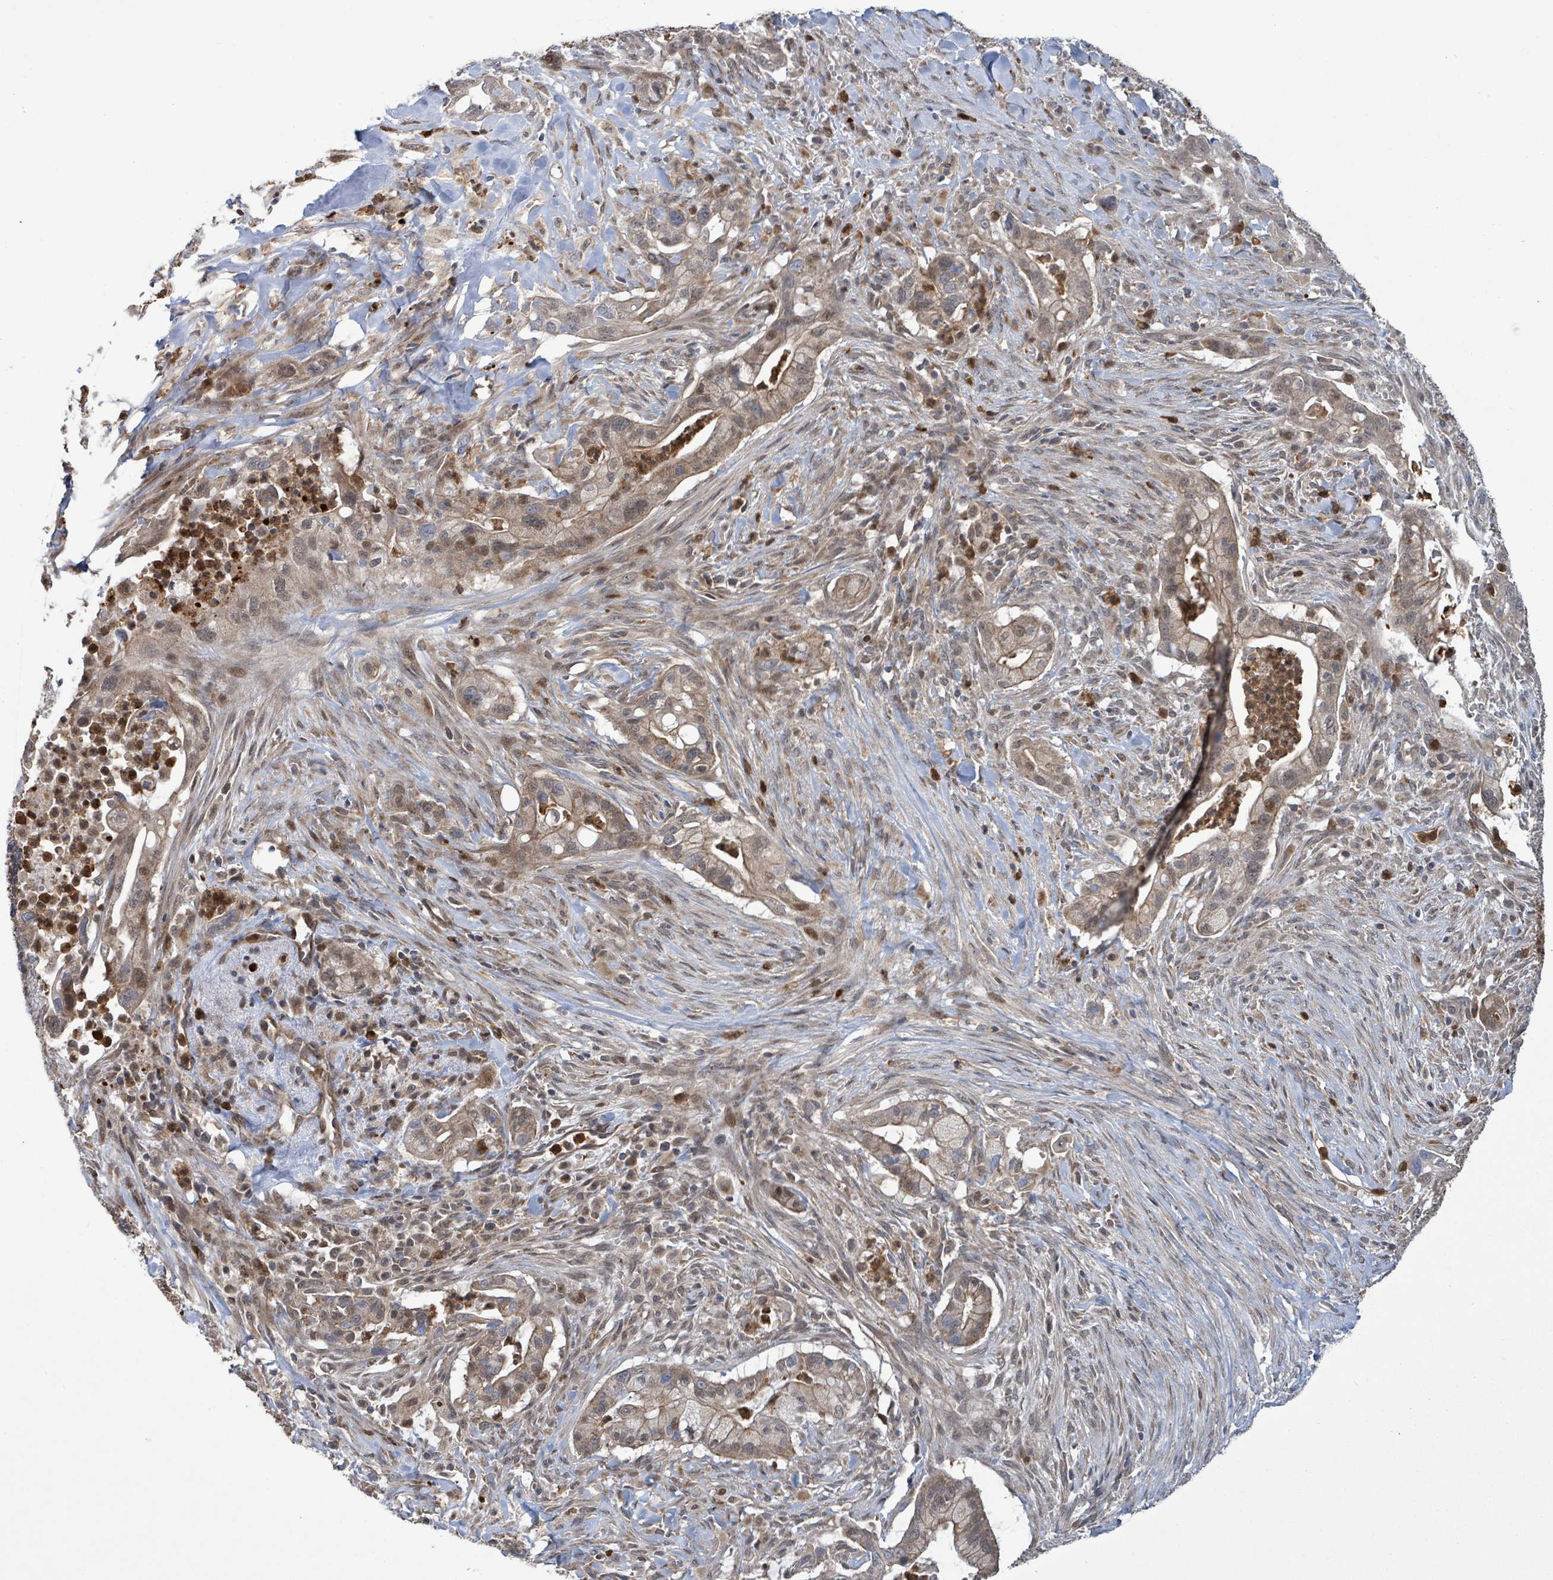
{"staining": {"intensity": "moderate", "quantity": ">75%", "location": "cytoplasmic/membranous,nuclear"}, "tissue": "pancreatic cancer", "cell_type": "Tumor cells", "image_type": "cancer", "snomed": [{"axis": "morphology", "description": "Adenocarcinoma, NOS"}, {"axis": "topography", "description": "Pancreas"}], "caption": "Protein expression analysis of pancreatic cancer reveals moderate cytoplasmic/membranous and nuclear staining in approximately >75% of tumor cells. Using DAB (brown) and hematoxylin (blue) stains, captured at high magnification using brightfield microscopy.", "gene": "COQ6", "patient": {"sex": "male", "age": 44}}